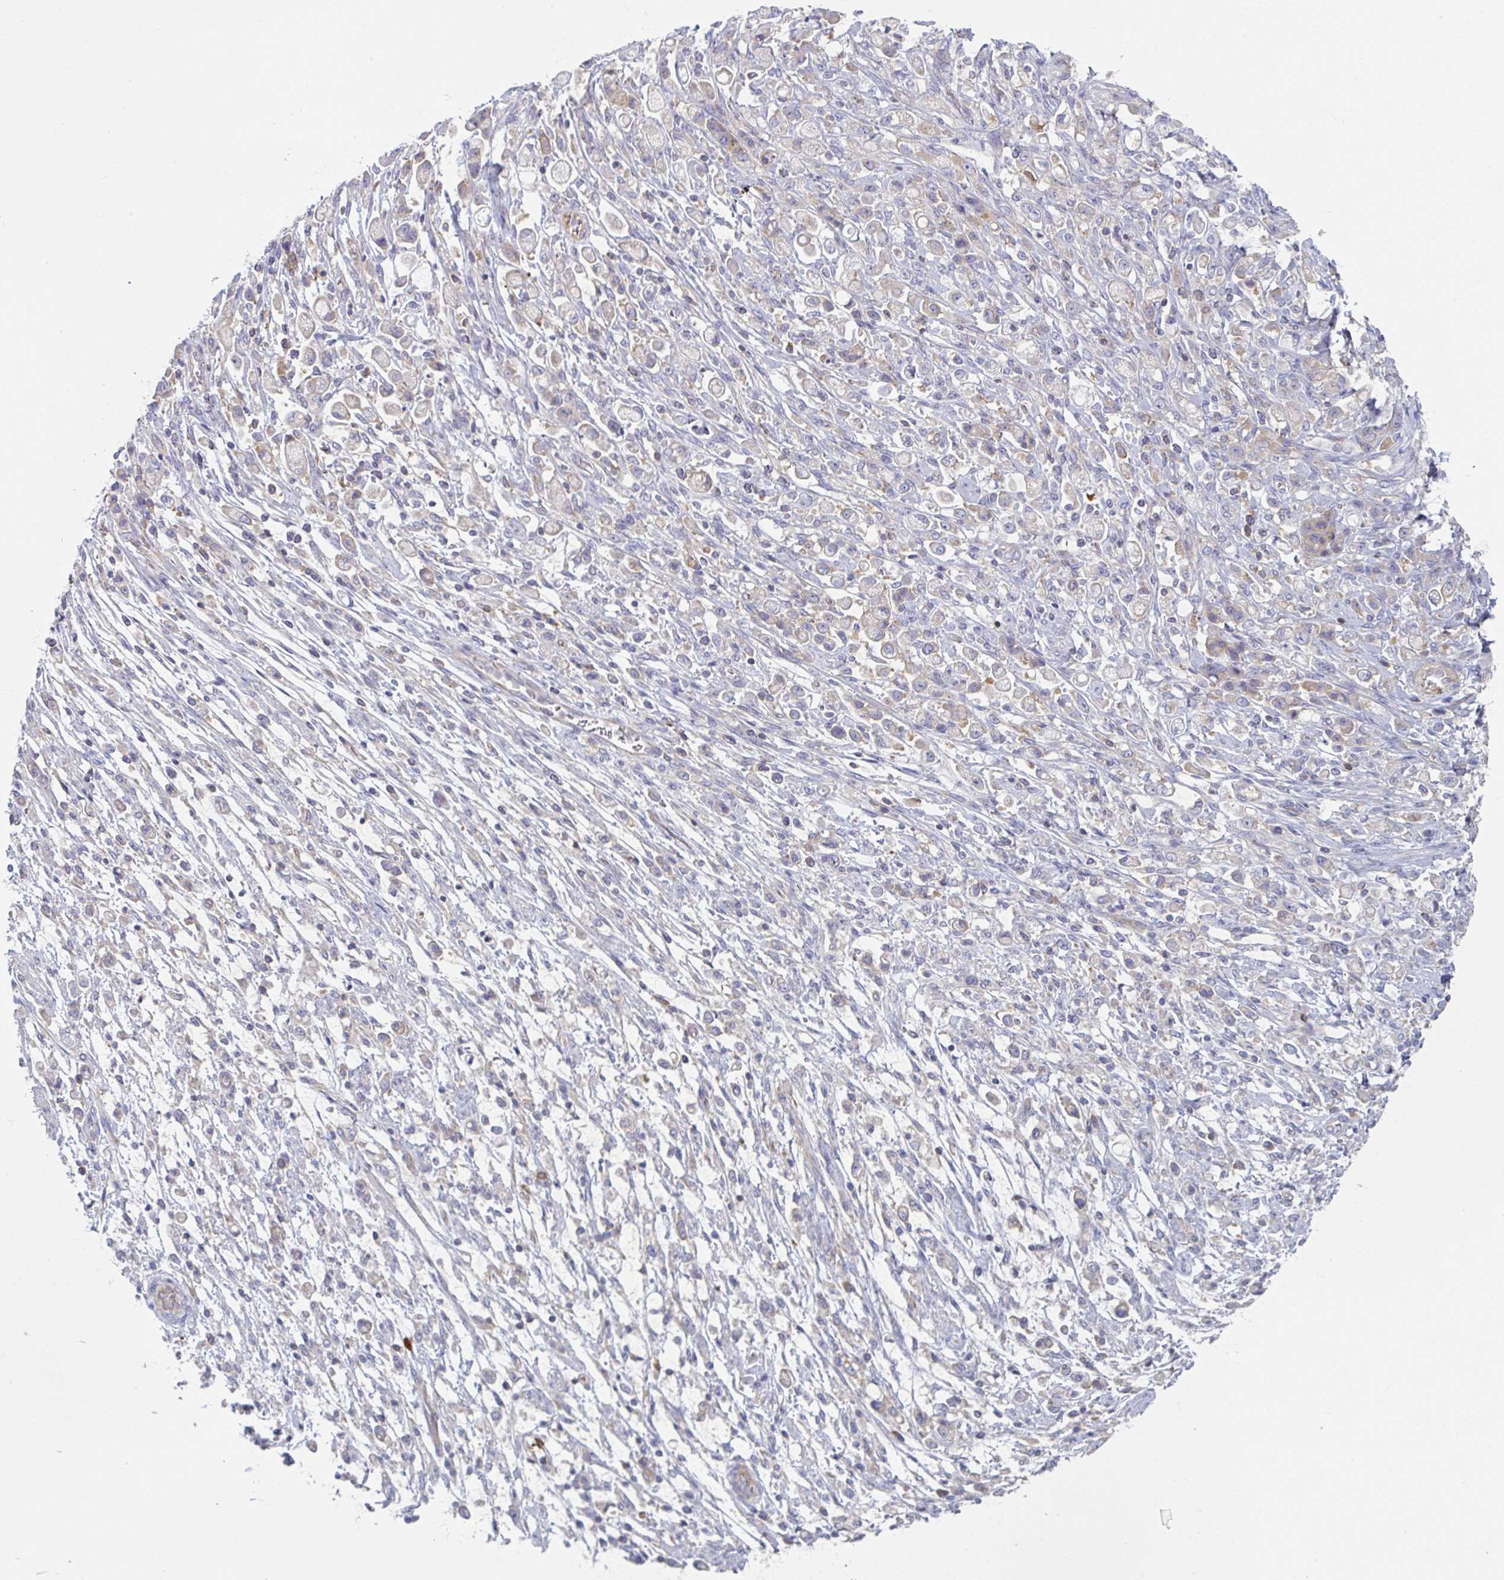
{"staining": {"intensity": "weak", "quantity": "25%-75%", "location": "cytoplasmic/membranous"}, "tissue": "stomach cancer", "cell_type": "Tumor cells", "image_type": "cancer", "snomed": [{"axis": "morphology", "description": "Adenocarcinoma, NOS"}, {"axis": "topography", "description": "Stomach"}], "caption": "The photomicrograph exhibits immunohistochemical staining of stomach cancer (adenocarcinoma). There is weak cytoplasmic/membranous positivity is seen in about 25%-75% of tumor cells.", "gene": "AMPD2", "patient": {"sex": "female", "age": 60}}